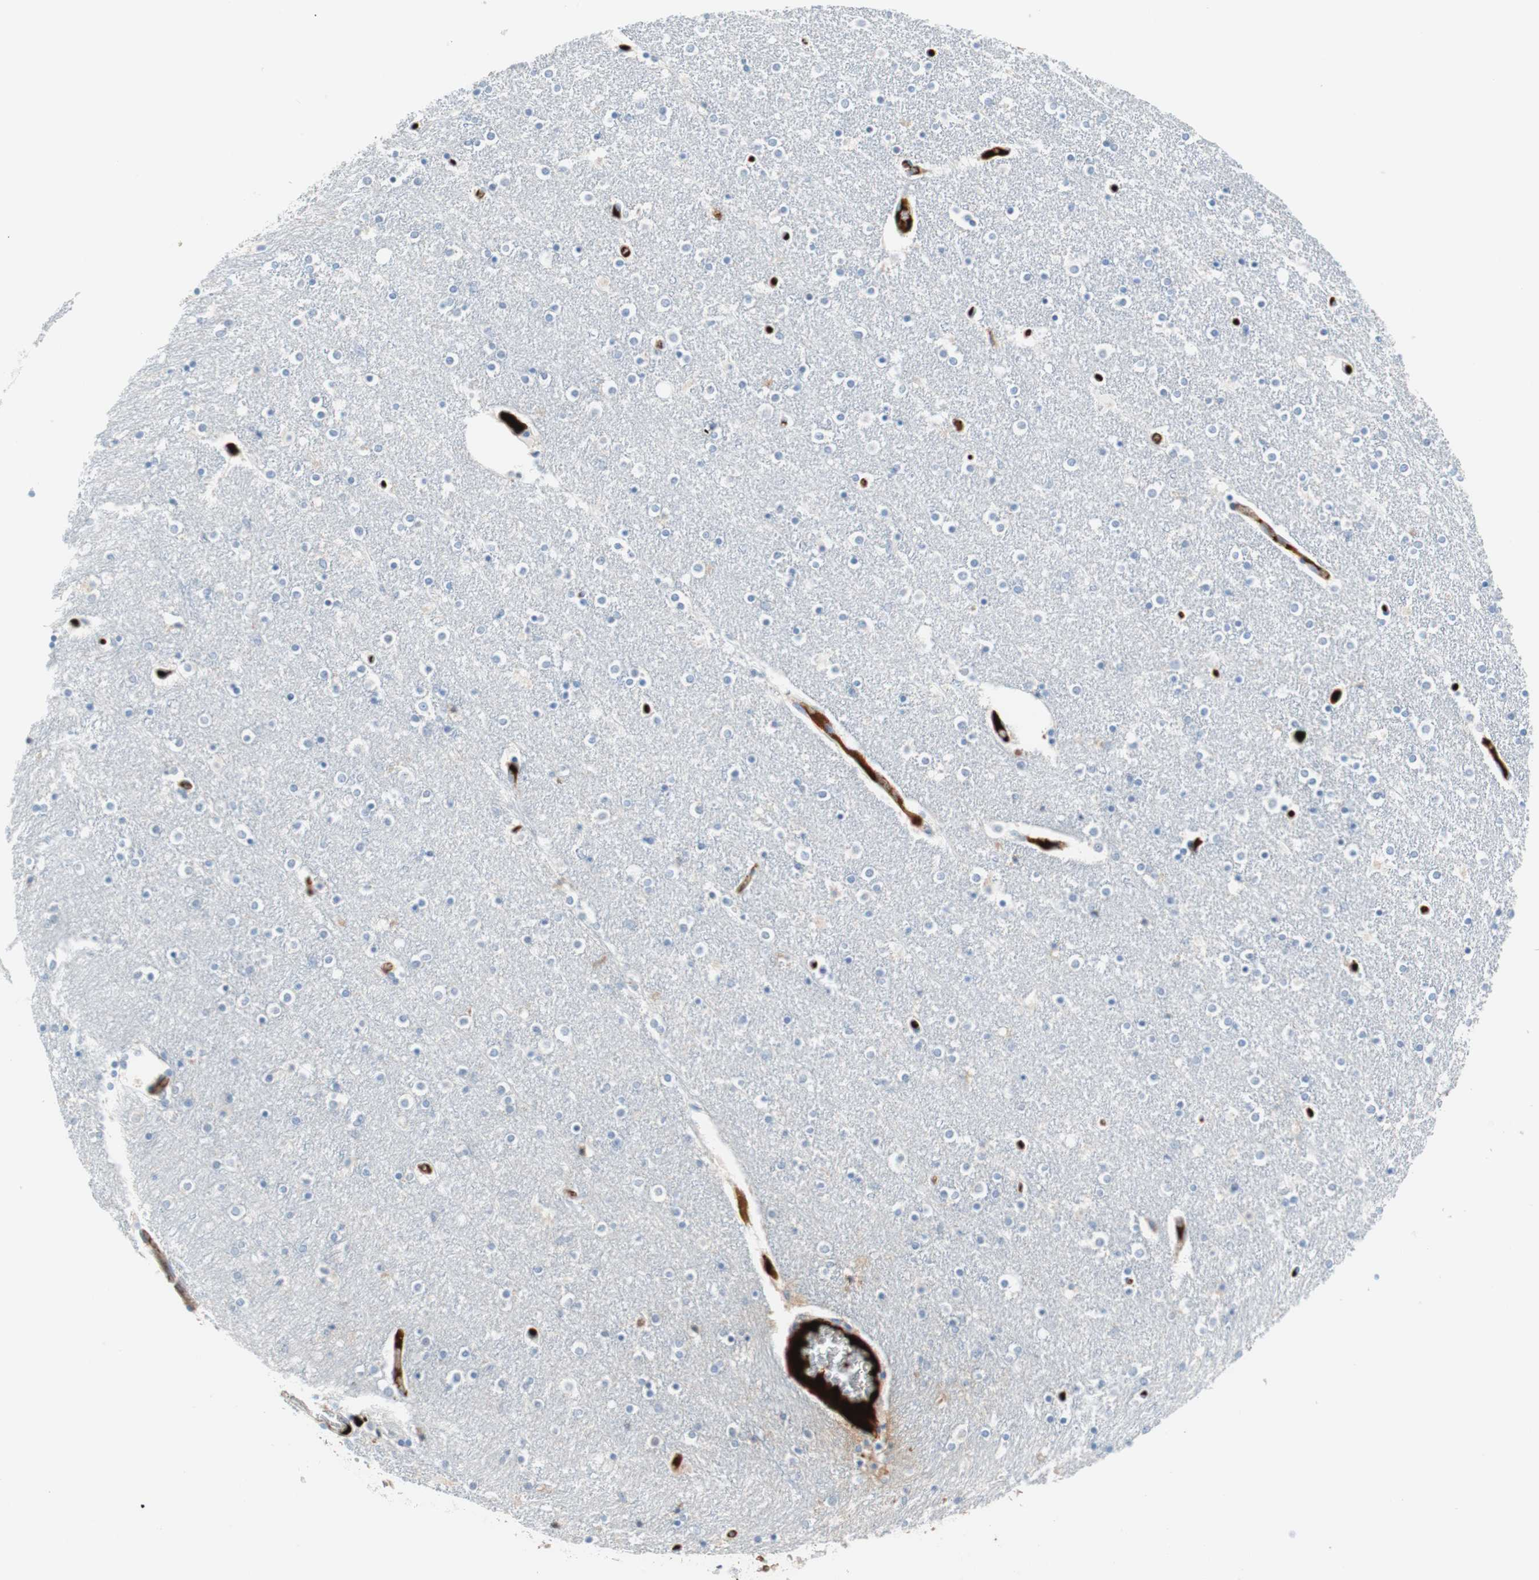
{"staining": {"intensity": "negative", "quantity": "none", "location": "none"}, "tissue": "caudate", "cell_type": "Glial cells", "image_type": "normal", "snomed": [{"axis": "morphology", "description": "Normal tissue, NOS"}, {"axis": "topography", "description": "Lateral ventricle wall"}], "caption": "High power microscopy histopathology image of an IHC histopathology image of unremarkable caudate, revealing no significant staining in glial cells.", "gene": "RBP4", "patient": {"sex": "female", "age": 54}}